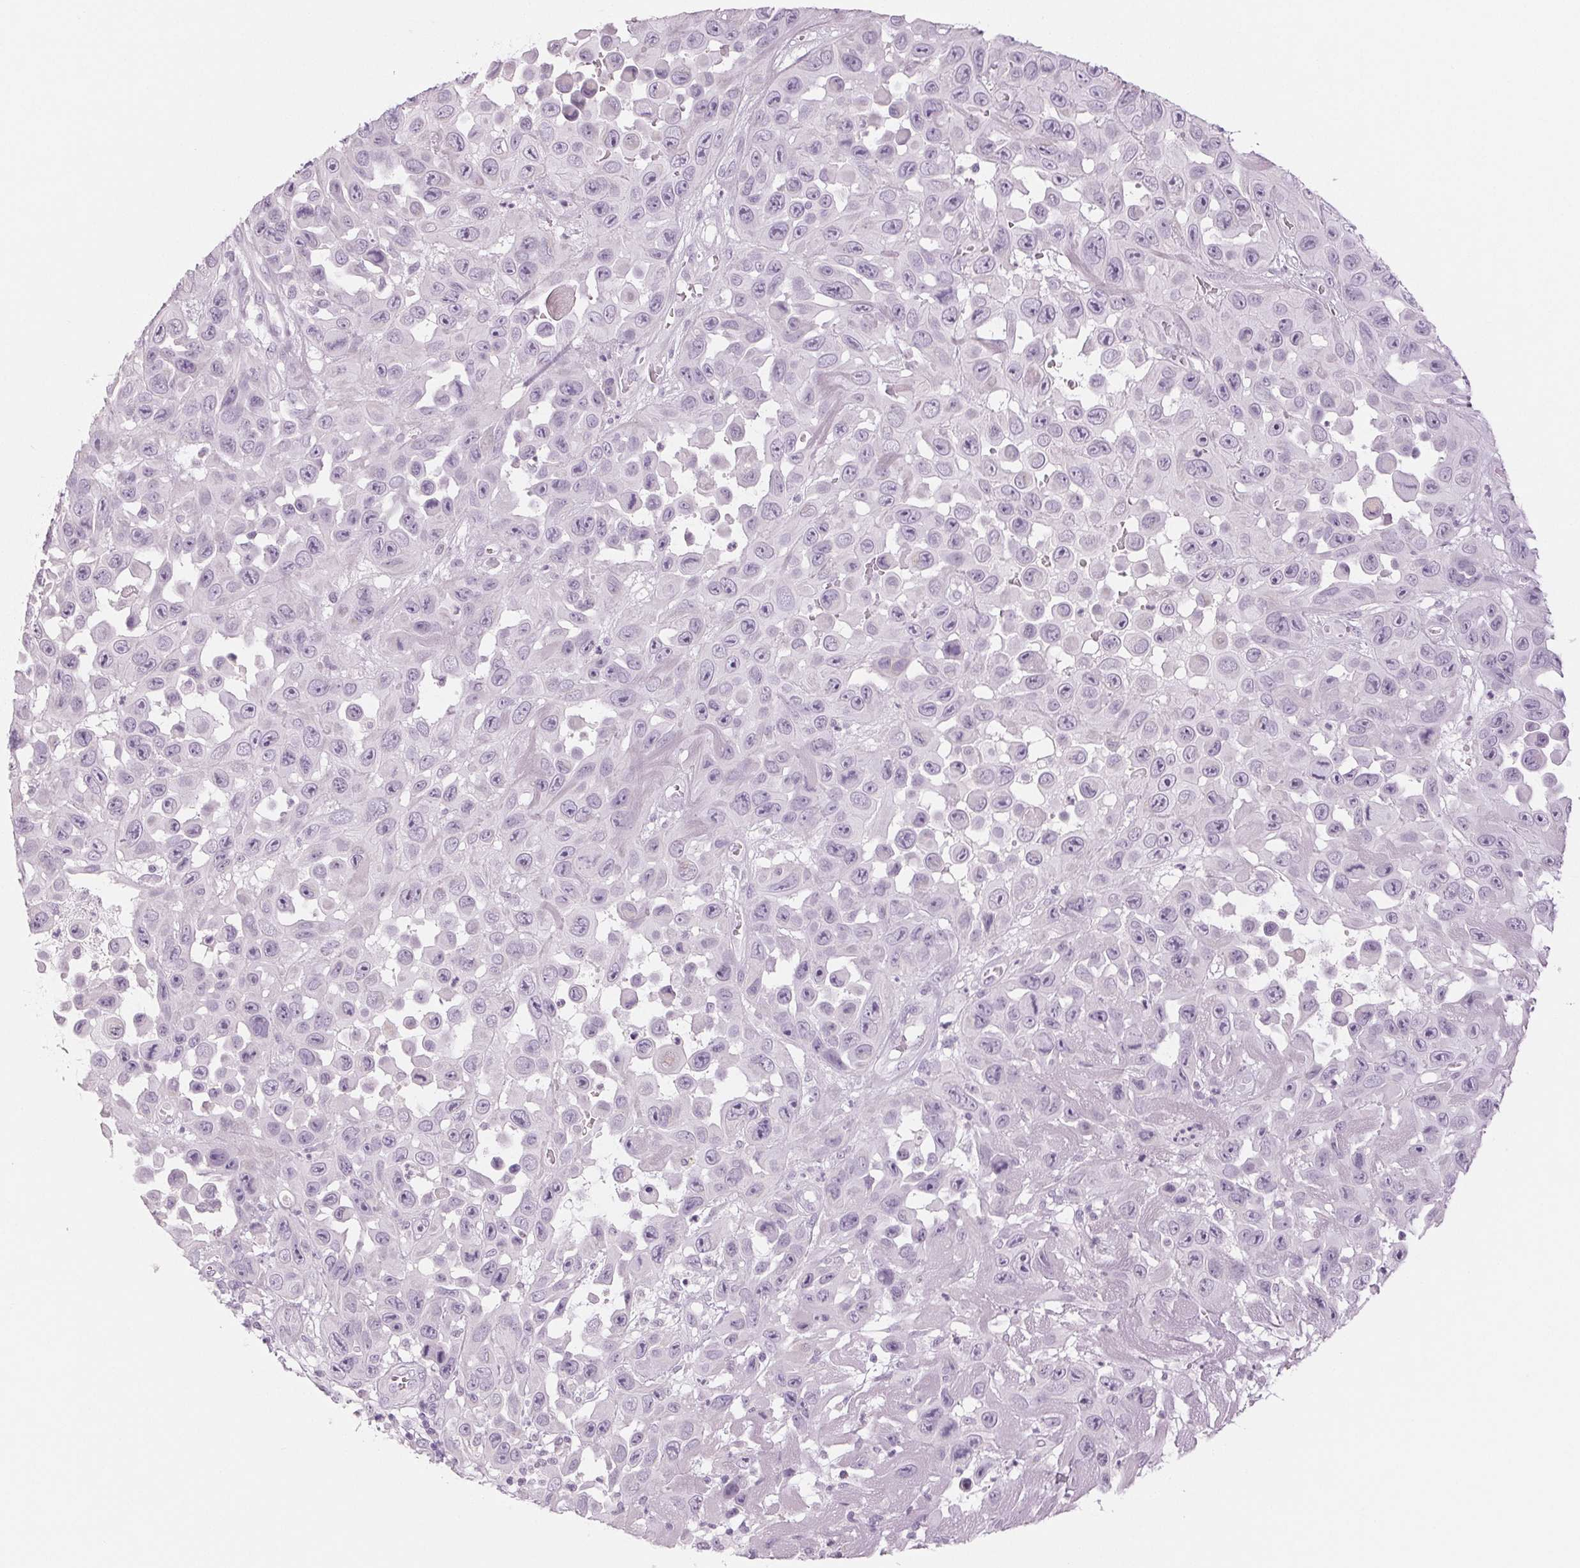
{"staining": {"intensity": "negative", "quantity": "none", "location": "none"}, "tissue": "skin cancer", "cell_type": "Tumor cells", "image_type": "cancer", "snomed": [{"axis": "morphology", "description": "Squamous cell carcinoma, NOS"}, {"axis": "topography", "description": "Skin"}], "caption": "Skin squamous cell carcinoma was stained to show a protein in brown. There is no significant expression in tumor cells. (Stains: DAB (3,3'-diaminobenzidine) immunohistochemistry (IHC) with hematoxylin counter stain, Microscopy: brightfield microscopy at high magnification).", "gene": "EHHADH", "patient": {"sex": "male", "age": 81}}